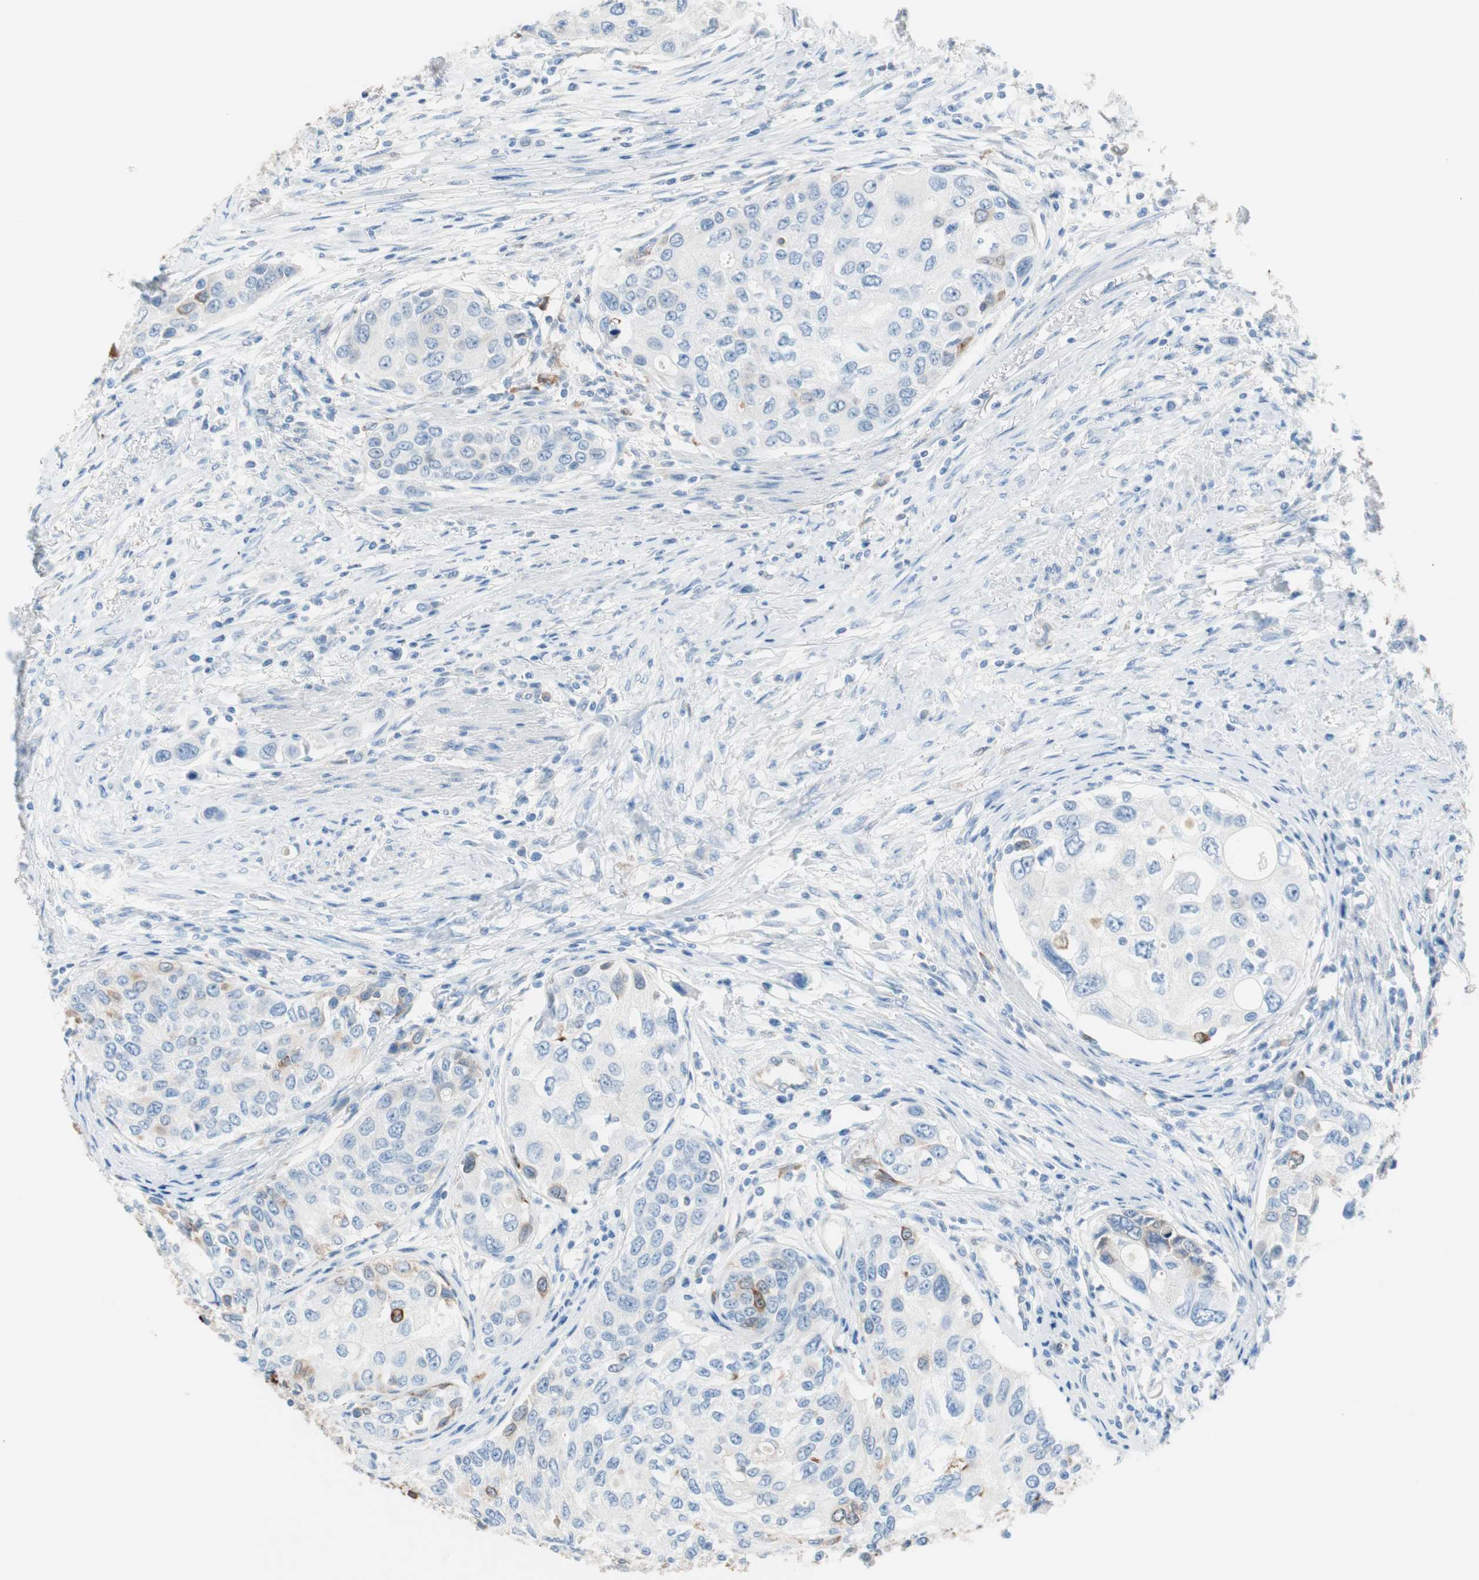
{"staining": {"intensity": "weak", "quantity": "<25%", "location": "cytoplasmic/membranous"}, "tissue": "urothelial cancer", "cell_type": "Tumor cells", "image_type": "cancer", "snomed": [{"axis": "morphology", "description": "Urothelial carcinoma, High grade"}, {"axis": "topography", "description": "Urinary bladder"}], "caption": "IHC histopathology image of neoplastic tissue: urothelial cancer stained with DAB reveals no significant protein positivity in tumor cells. (Immunohistochemistry, brightfield microscopy, high magnification).", "gene": "GLUL", "patient": {"sex": "female", "age": 56}}